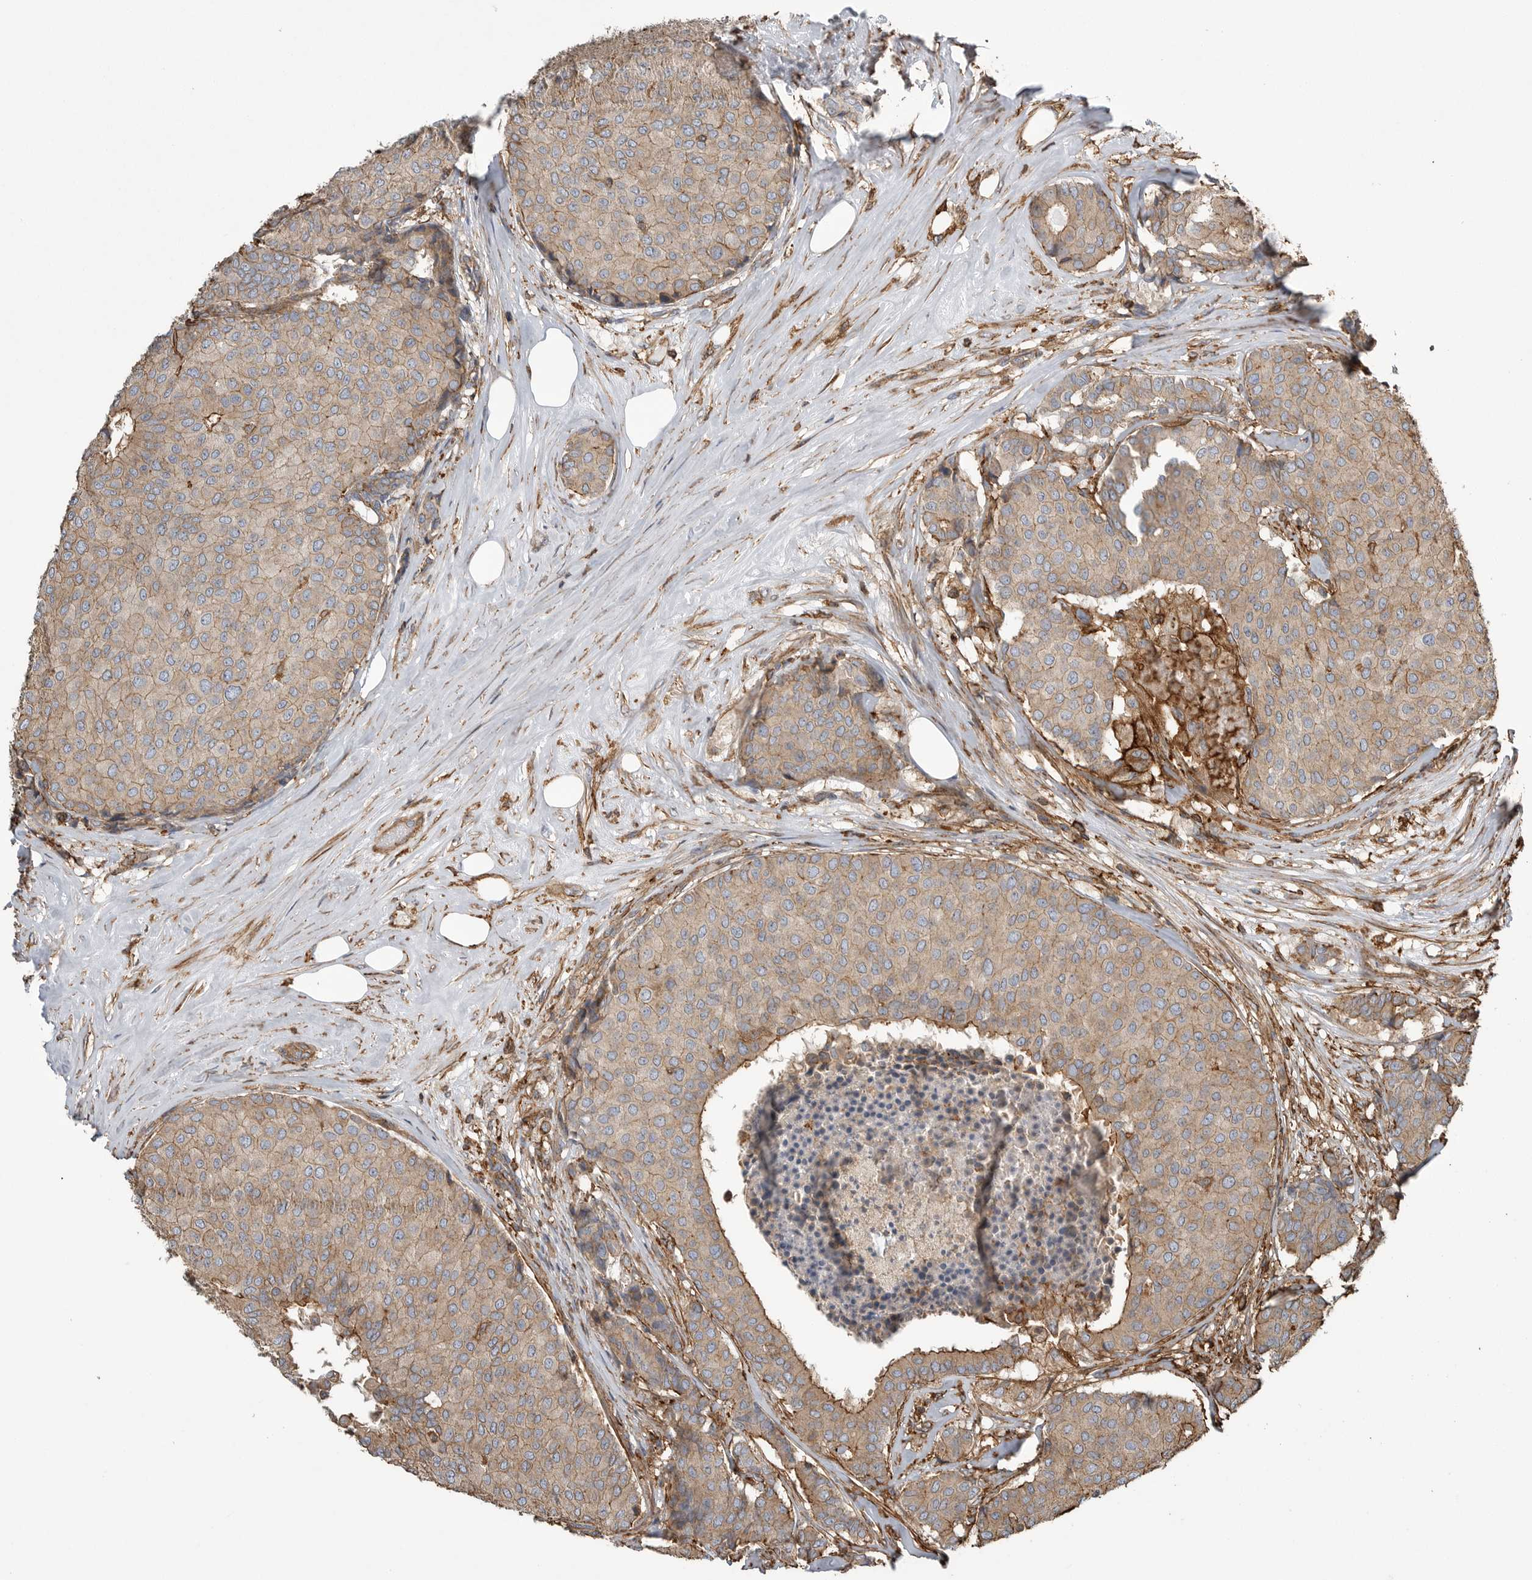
{"staining": {"intensity": "weak", "quantity": ">75%", "location": "cytoplasmic/membranous"}, "tissue": "breast cancer", "cell_type": "Tumor cells", "image_type": "cancer", "snomed": [{"axis": "morphology", "description": "Duct carcinoma"}, {"axis": "topography", "description": "Breast"}], "caption": "This histopathology image shows breast invasive ductal carcinoma stained with immunohistochemistry to label a protein in brown. The cytoplasmic/membranous of tumor cells show weak positivity for the protein. Nuclei are counter-stained blue.", "gene": "GPER1", "patient": {"sex": "female", "age": 75}}